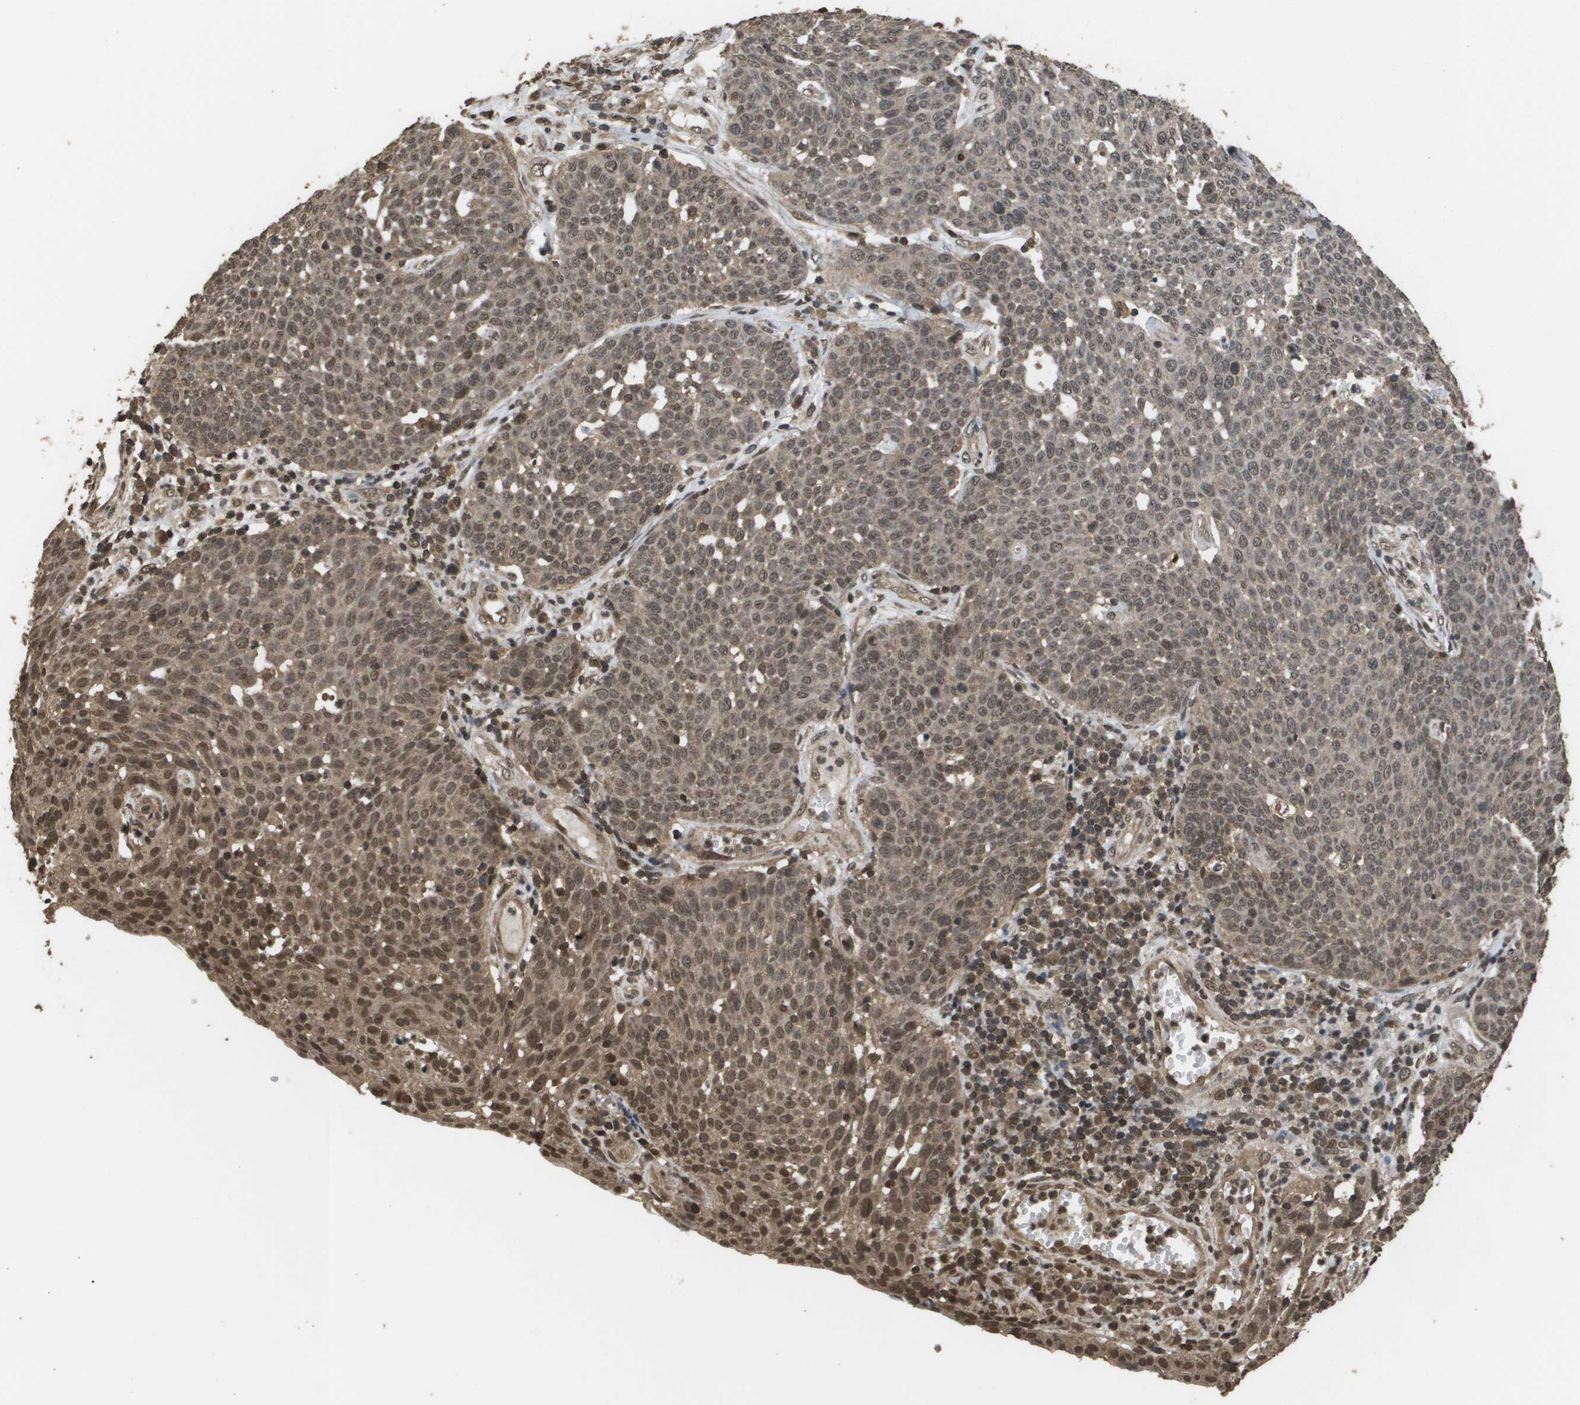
{"staining": {"intensity": "moderate", "quantity": "25%-75%", "location": "cytoplasmic/membranous,nuclear"}, "tissue": "cervical cancer", "cell_type": "Tumor cells", "image_type": "cancer", "snomed": [{"axis": "morphology", "description": "Squamous cell carcinoma, NOS"}, {"axis": "topography", "description": "Cervix"}], "caption": "Immunohistochemical staining of cervical cancer exhibits medium levels of moderate cytoplasmic/membranous and nuclear expression in approximately 25%-75% of tumor cells.", "gene": "AXIN2", "patient": {"sex": "female", "age": 34}}